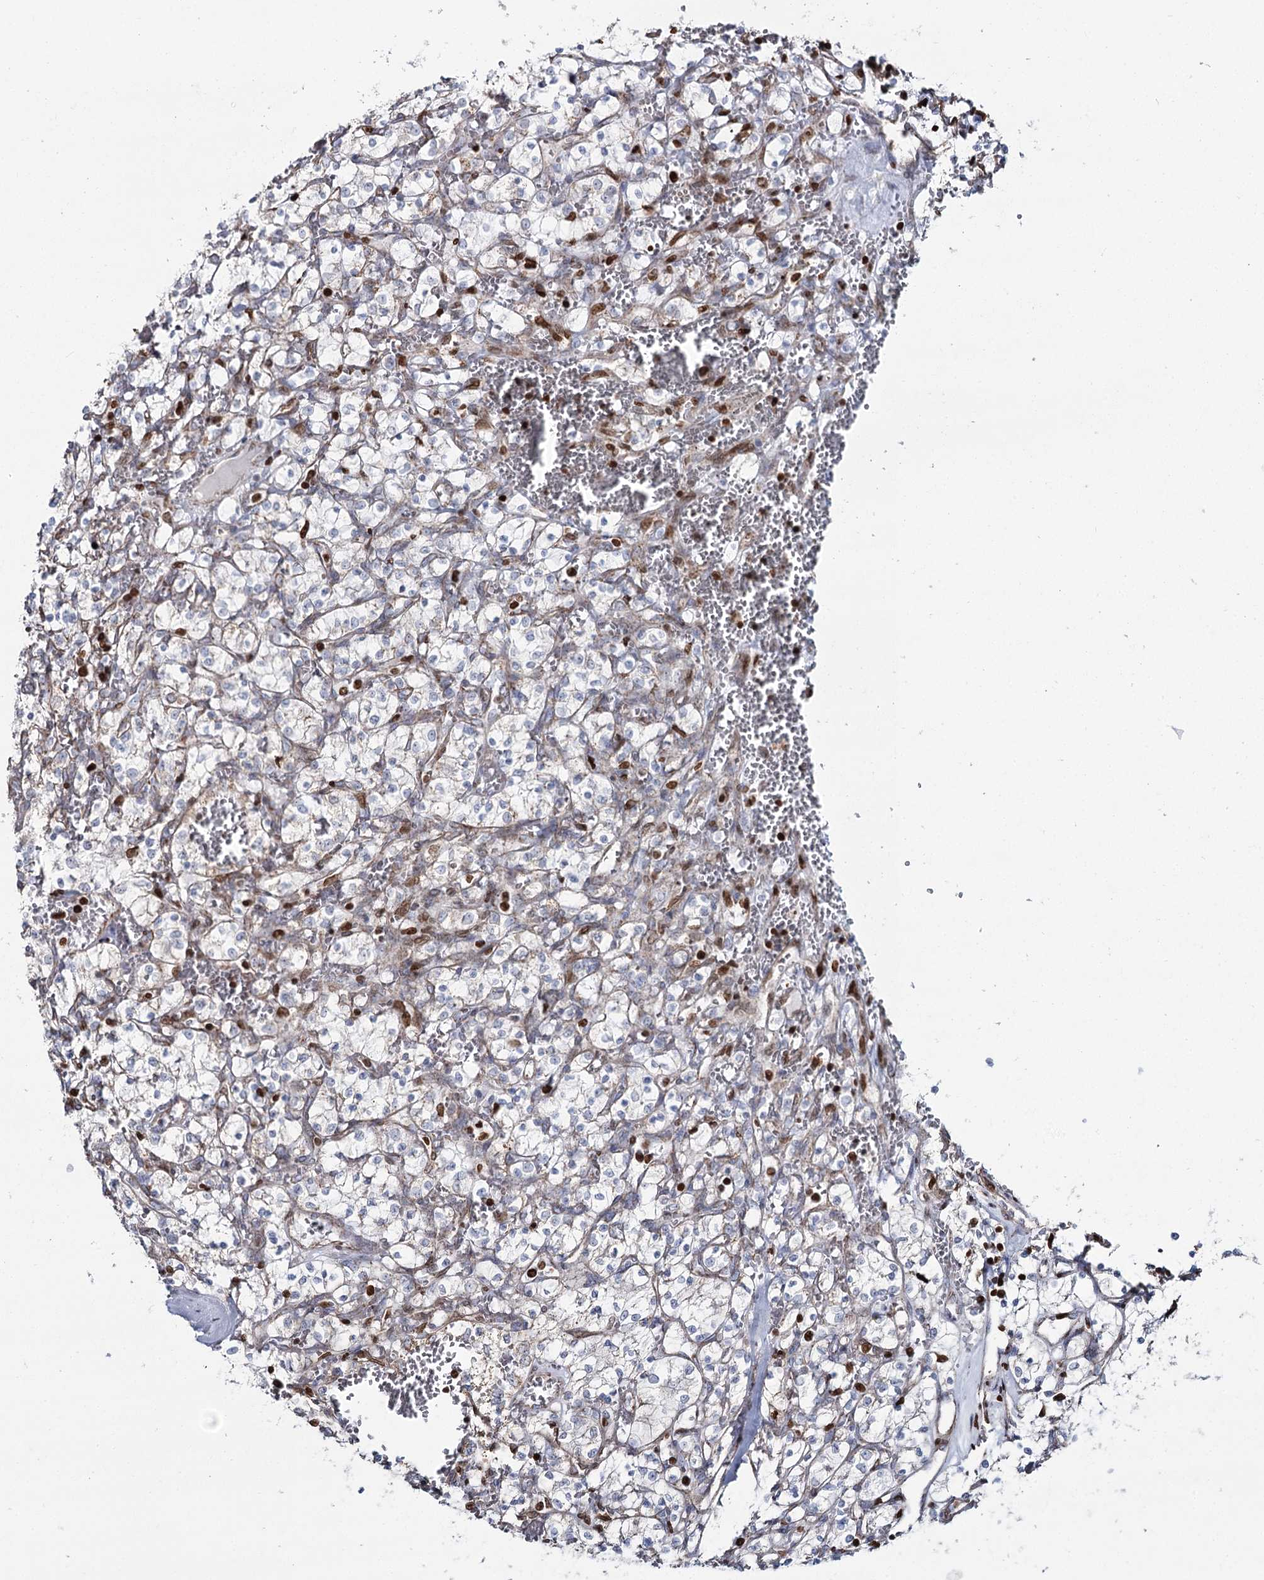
{"staining": {"intensity": "weak", "quantity": "<25%", "location": "cytoplasmic/membranous"}, "tissue": "renal cancer", "cell_type": "Tumor cells", "image_type": "cancer", "snomed": [{"axis": "morphology", "description": "Adenocarcinoma, NOS"}, {"axis": "topography", "description": "Kidney"}], "caption": "Tumor cells show no significant positivity in renal cancer (adenocarcinoma).", "gene": "PDHX", "patient": {"sex": "female", "age": 69}}